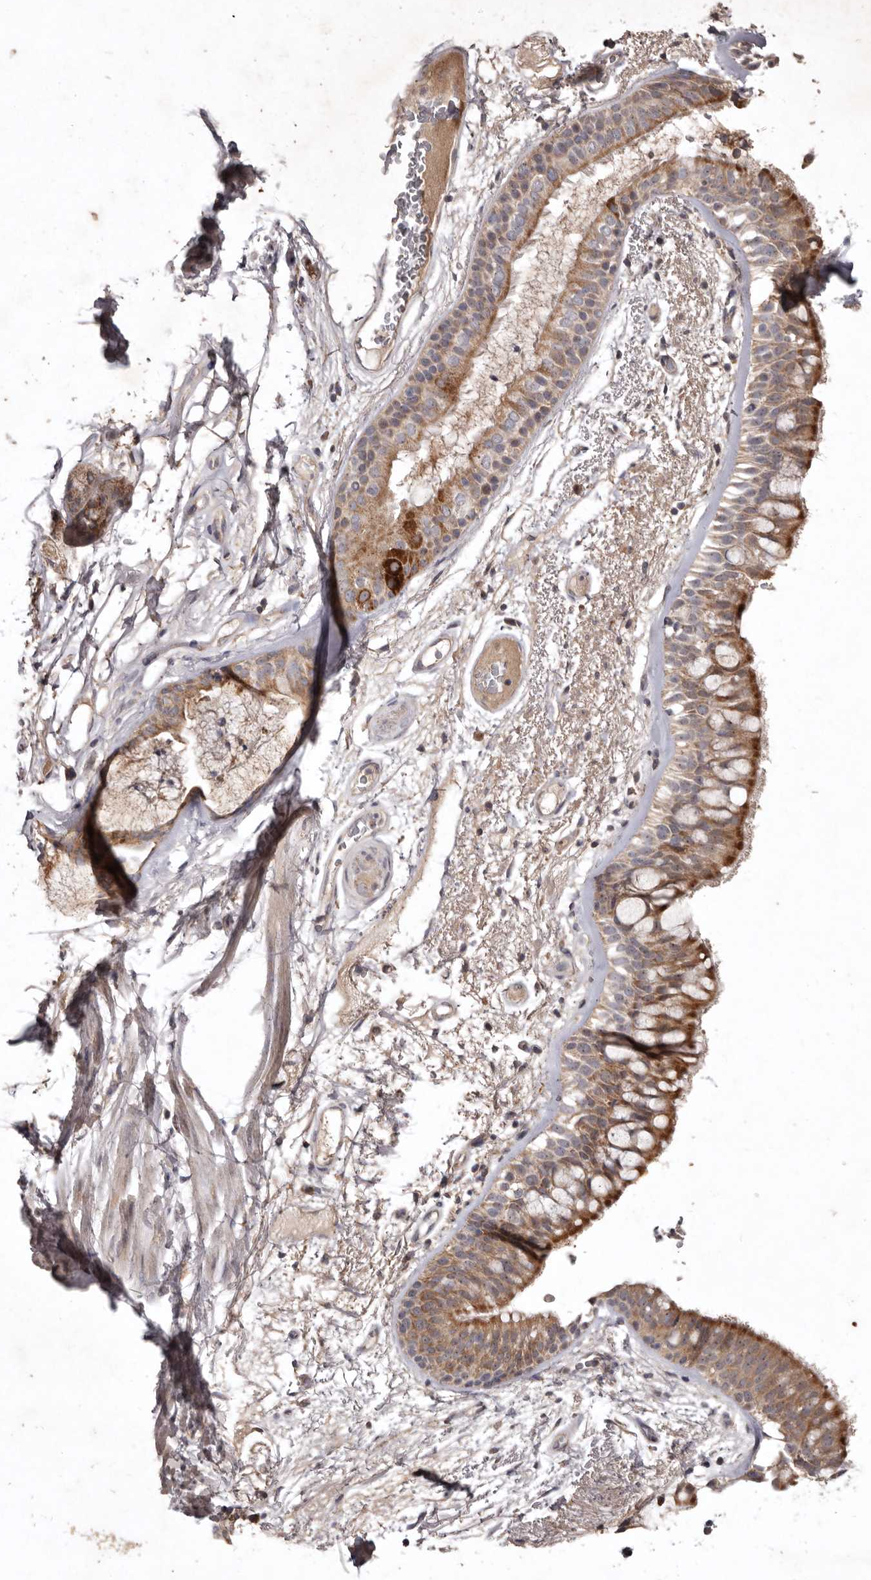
{"staining": {"intensity": "moderate", "quantity": ">75%", "location": "cytoplasmic/membranous"}, "tissue": "bronchus", "cell_type": "Respiratory epithelial cells", "image_type": "normal", "snomed": [{"axis": "morphology", "description": "Normal tissue, NOS"}, {"axis": "morphology", "description": "Squamous cell carcinoma, NOS"}, {"axis": "topography", "description": "Lymph node"}, {"axis": "topography", "description": "Bronchus"}, {"axis": "topography", "description": "Lung"}], "caption": "A photomicrograph showing moderate cytoplasmic/membranous positivity in approximately >75% of respiratory epithelial cells in benign bronchus, as visualized by brown immunohistochemical staining.", "gene": "FLAD1", "patient": {"sex": "male", "age": 66}}